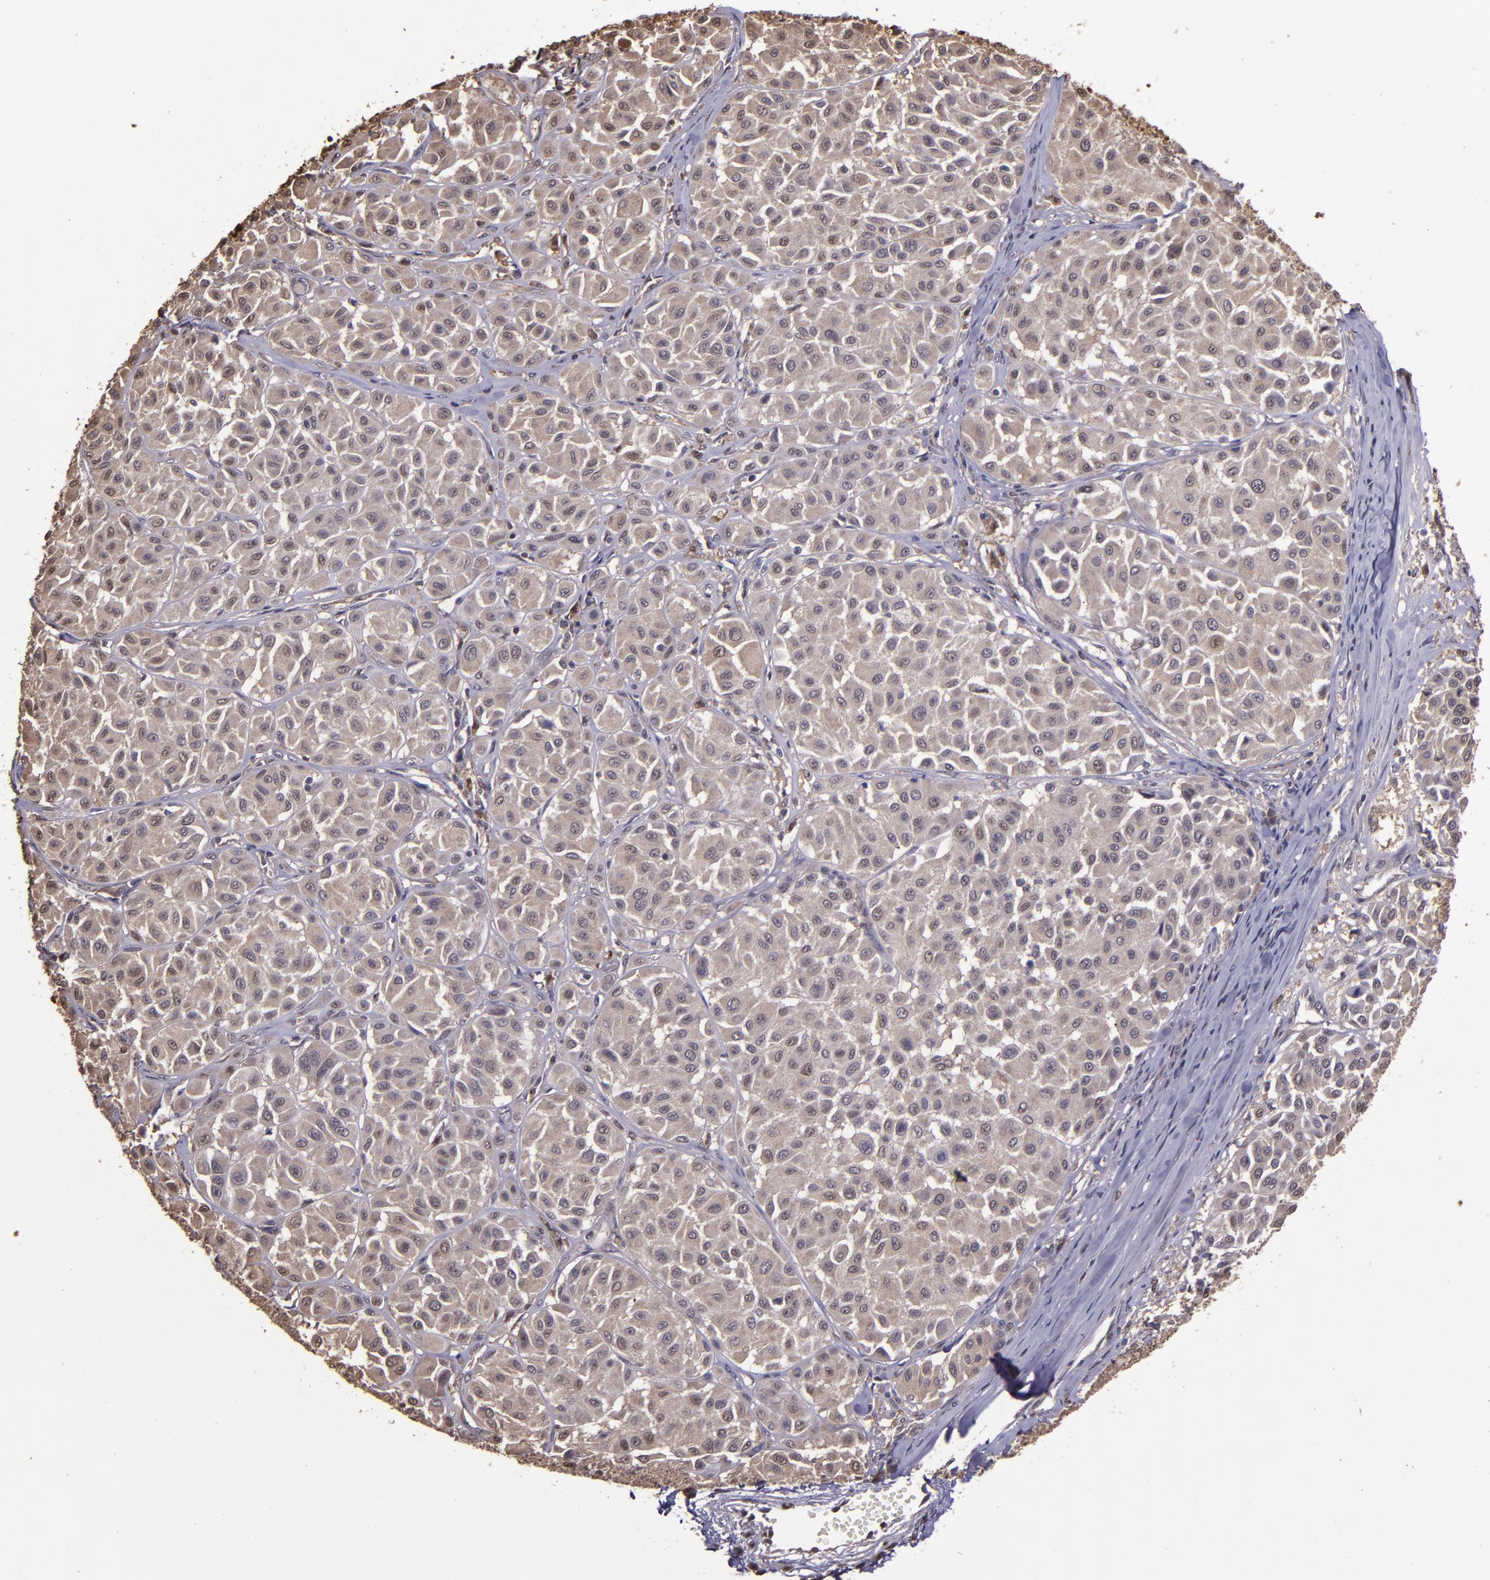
{"staining": {"intensity": "moderate", "quantity": ">75%", "location": "cytoplasmic/membranous"}, "tissue": "melanoma", "cell_type": "Tumor cells", "image_type": "cancer", "snomed": [{"axis": "morphology", "description": "Malignant melanoma, Metastatic site"}, {"axis": "topography", "description": "Soft tissue"}], "caption": "The histopathology image displays immunohistochemical staining of melanoma. There is moderate cytoplasmic/membranous expression is seen in about >75% of tumor cells.", "gene": "SERPINF2", "patient": {"sex": "male", "age": 41}}